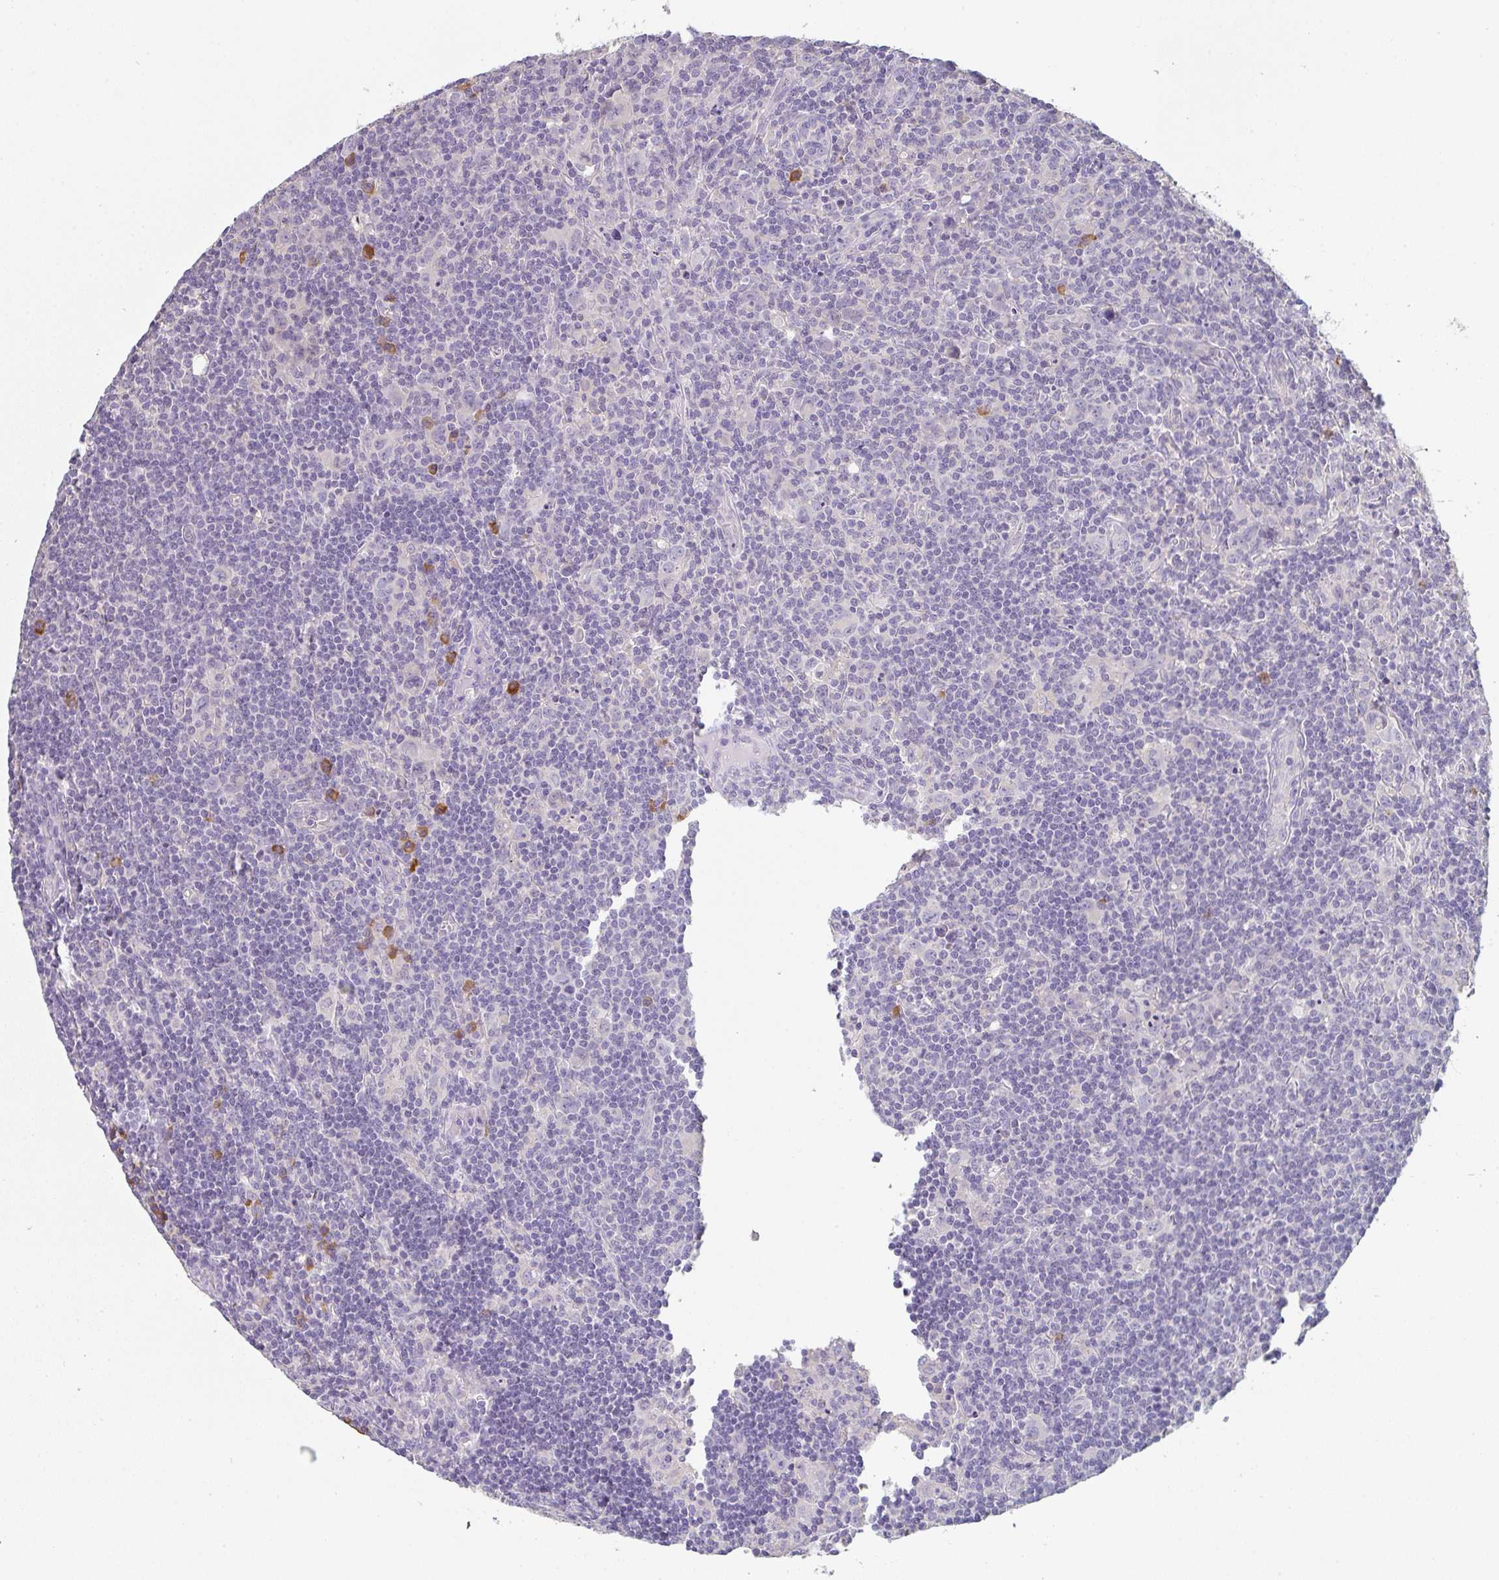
{"staining": {"intensity": "negative", "quantity": "none", "location": "none"}, "tissue": "lymphoma", "cell_type": "Tumor cells", "image_type": "cancer", "snomed": [{"axis": "morphology", "description": "Hodgkin's disease, NOS"}, {"axis": "topography", "description": "Lymph node"}], "caption": "Hodgkin's disease stained for a protein using immunohistochemistry exhibits no expression tumor cells.", "gene": "ZNF215", "patient": {"sex": "female", "age": 18}}